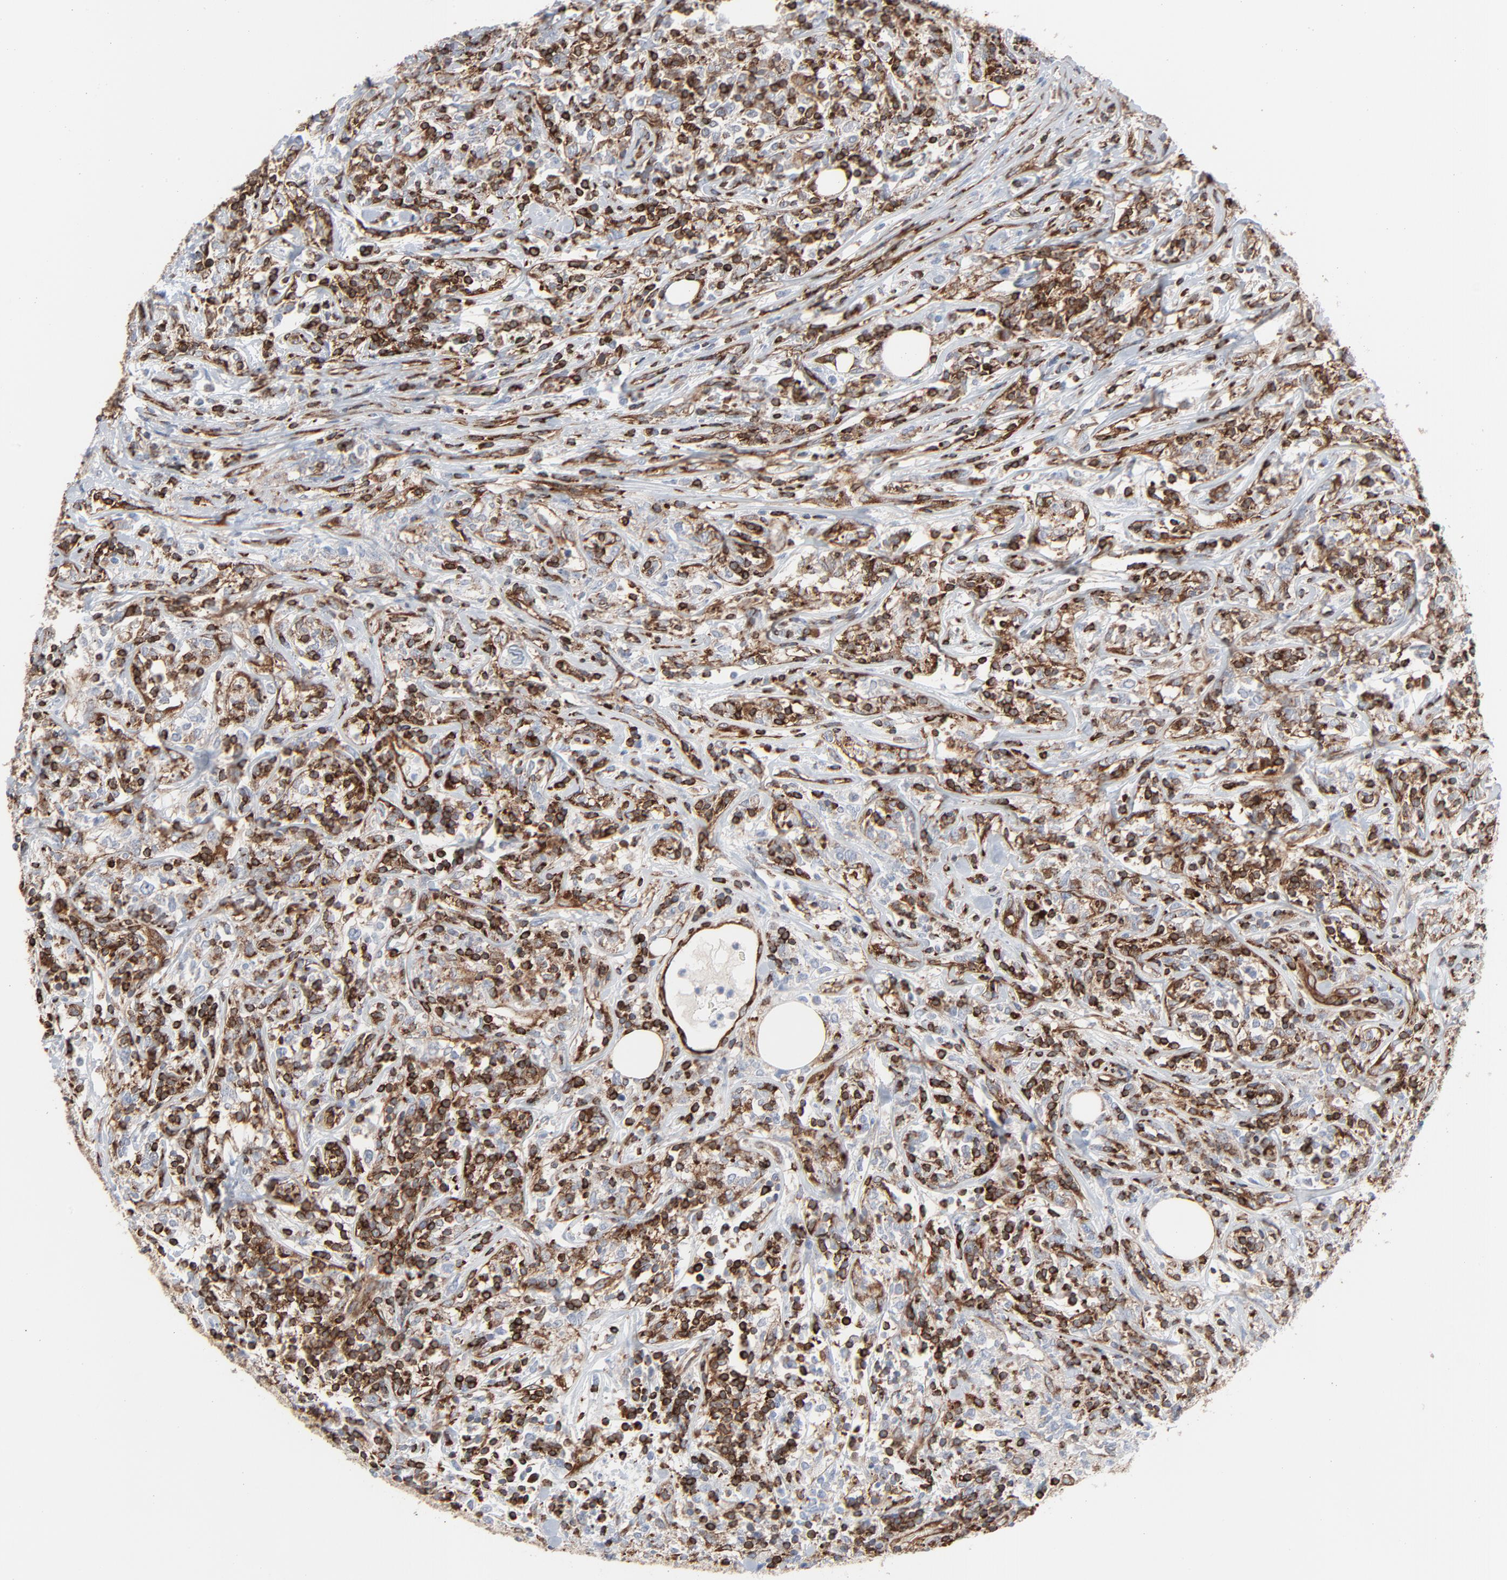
{"staining": {"intensity": "strong", "quantity": "25%-75%", "location": "cytoplasmic/membranous"}, "tissue": "lymphoma", "cell_type": "Tumor cells", "image_type": "cancer", "snomed": [{"axis": "morphology", "description": "Malignant lymphoma, non-Hodgkin's type, High grade"}, {"axis": "topography", "description": "Lymph node"}], "caption": "Immunohistochemistry (IHC) staining of high-grade malignant lymphoma, non-Hodgkin's type, which reveals high levels of strong cytoplasmic/membranous expression in about 25%-75% of tumor cells indicating strong cytoplasmic/membranous protein expression. The staining was performed using DAB (3,3'-diaminobenzidine) (brown) for protein detection and nuclei were counterstained in hematoxylin (blue).", "gene": "OPTN", "patient": {"sex": "female", "age": 84}}